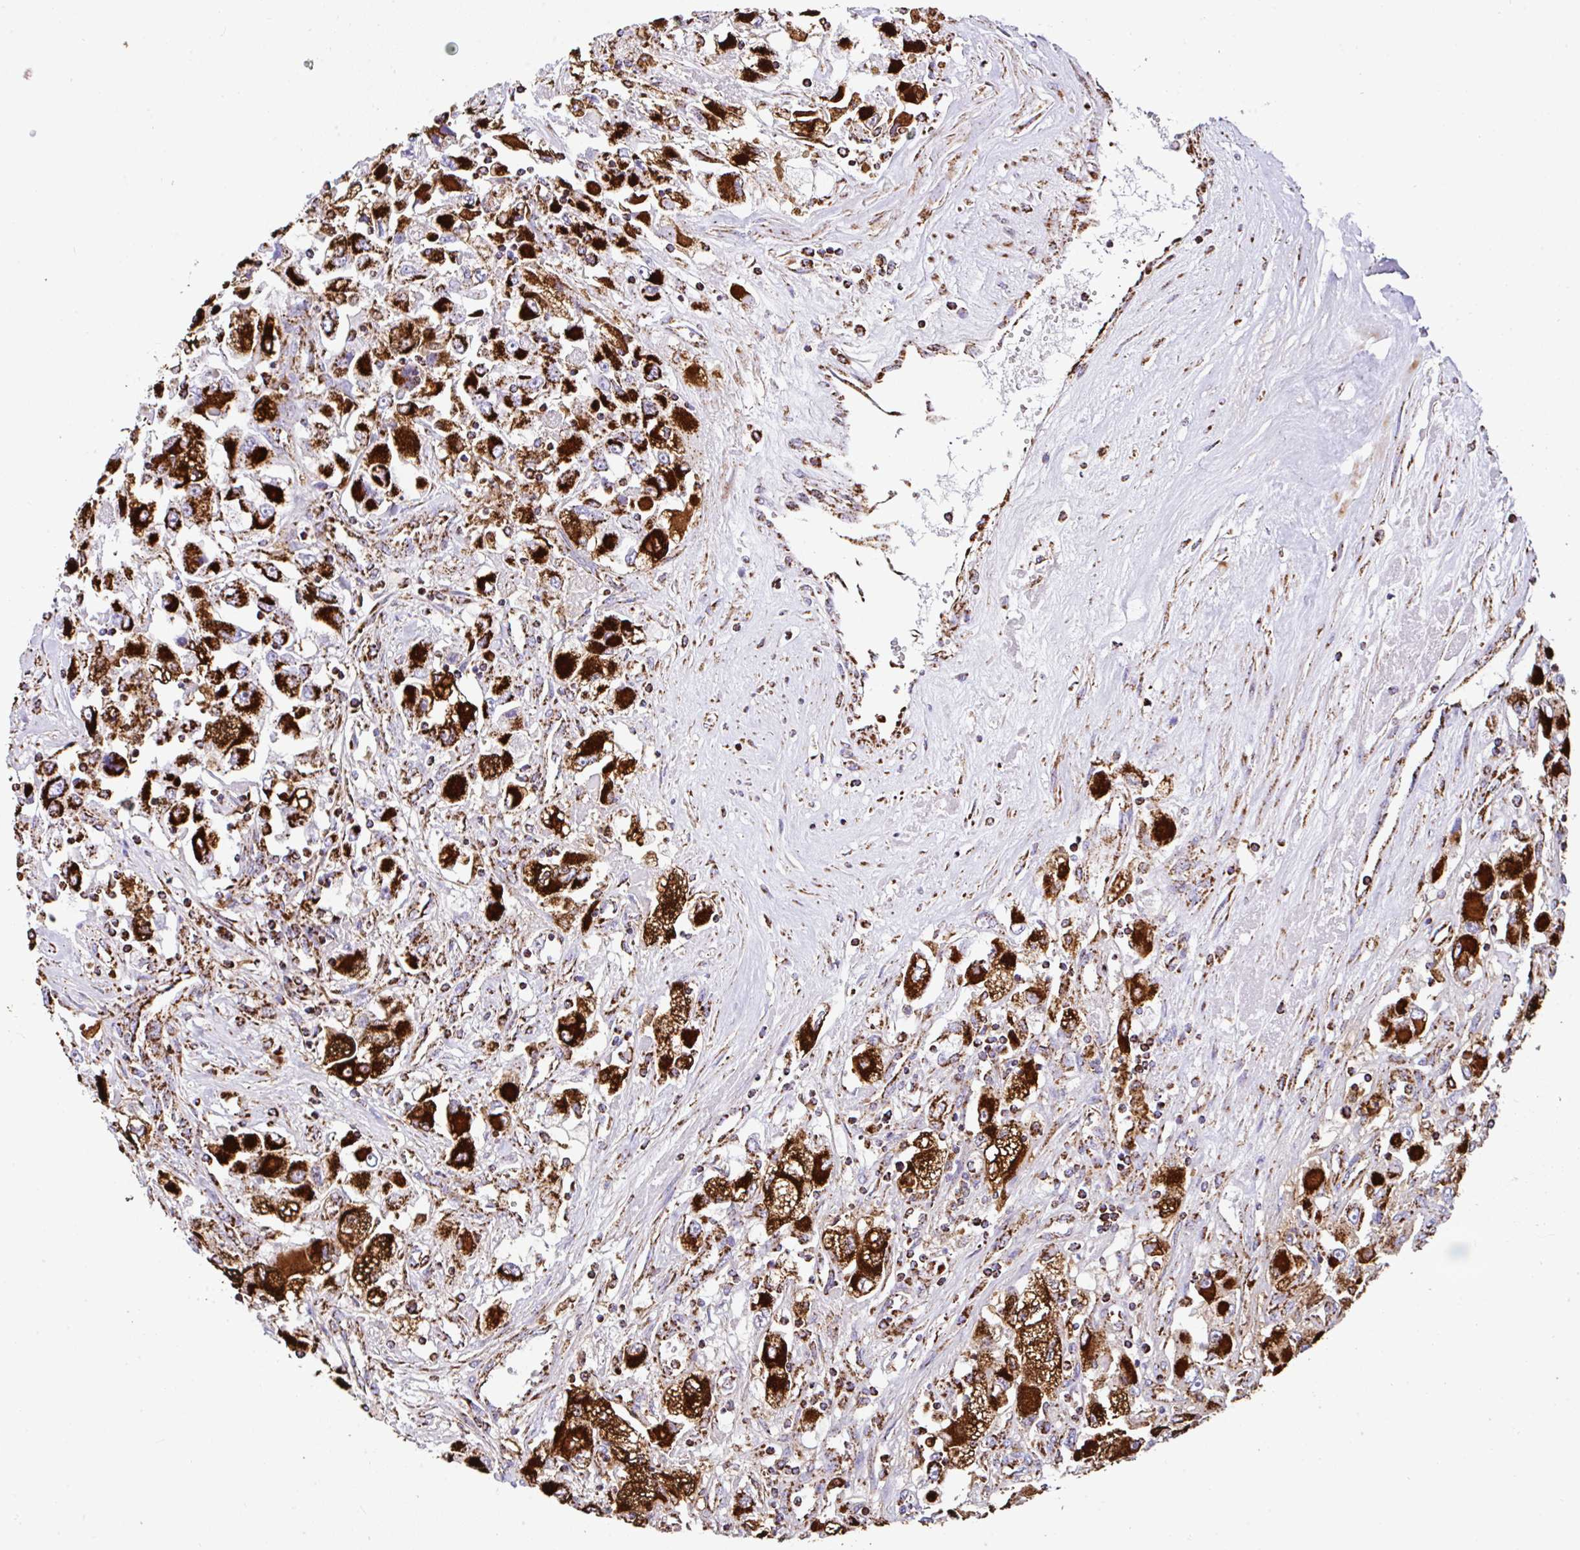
{"staining": {"intensity": "strong", "quantity": ">75%", "location": "cytoplasmic/membranous"}, "tissue": "renal cancer", "cell_type": "Tumor cells", "image_type": "cancer", "snomed": [{"axis": "morphology", "description": "Adenocarcinoma, NOS"}, {"axis": "topography", "description": "Kidney"}], "caption": "Renal adenocarcinoma stained for a protein (brown) reveals strong cytoplasmic/membranous positive expression in about >75% of tumor cells.", "gene": "ANKRD33B", "patient": {"sex": "female", "age": 52}}